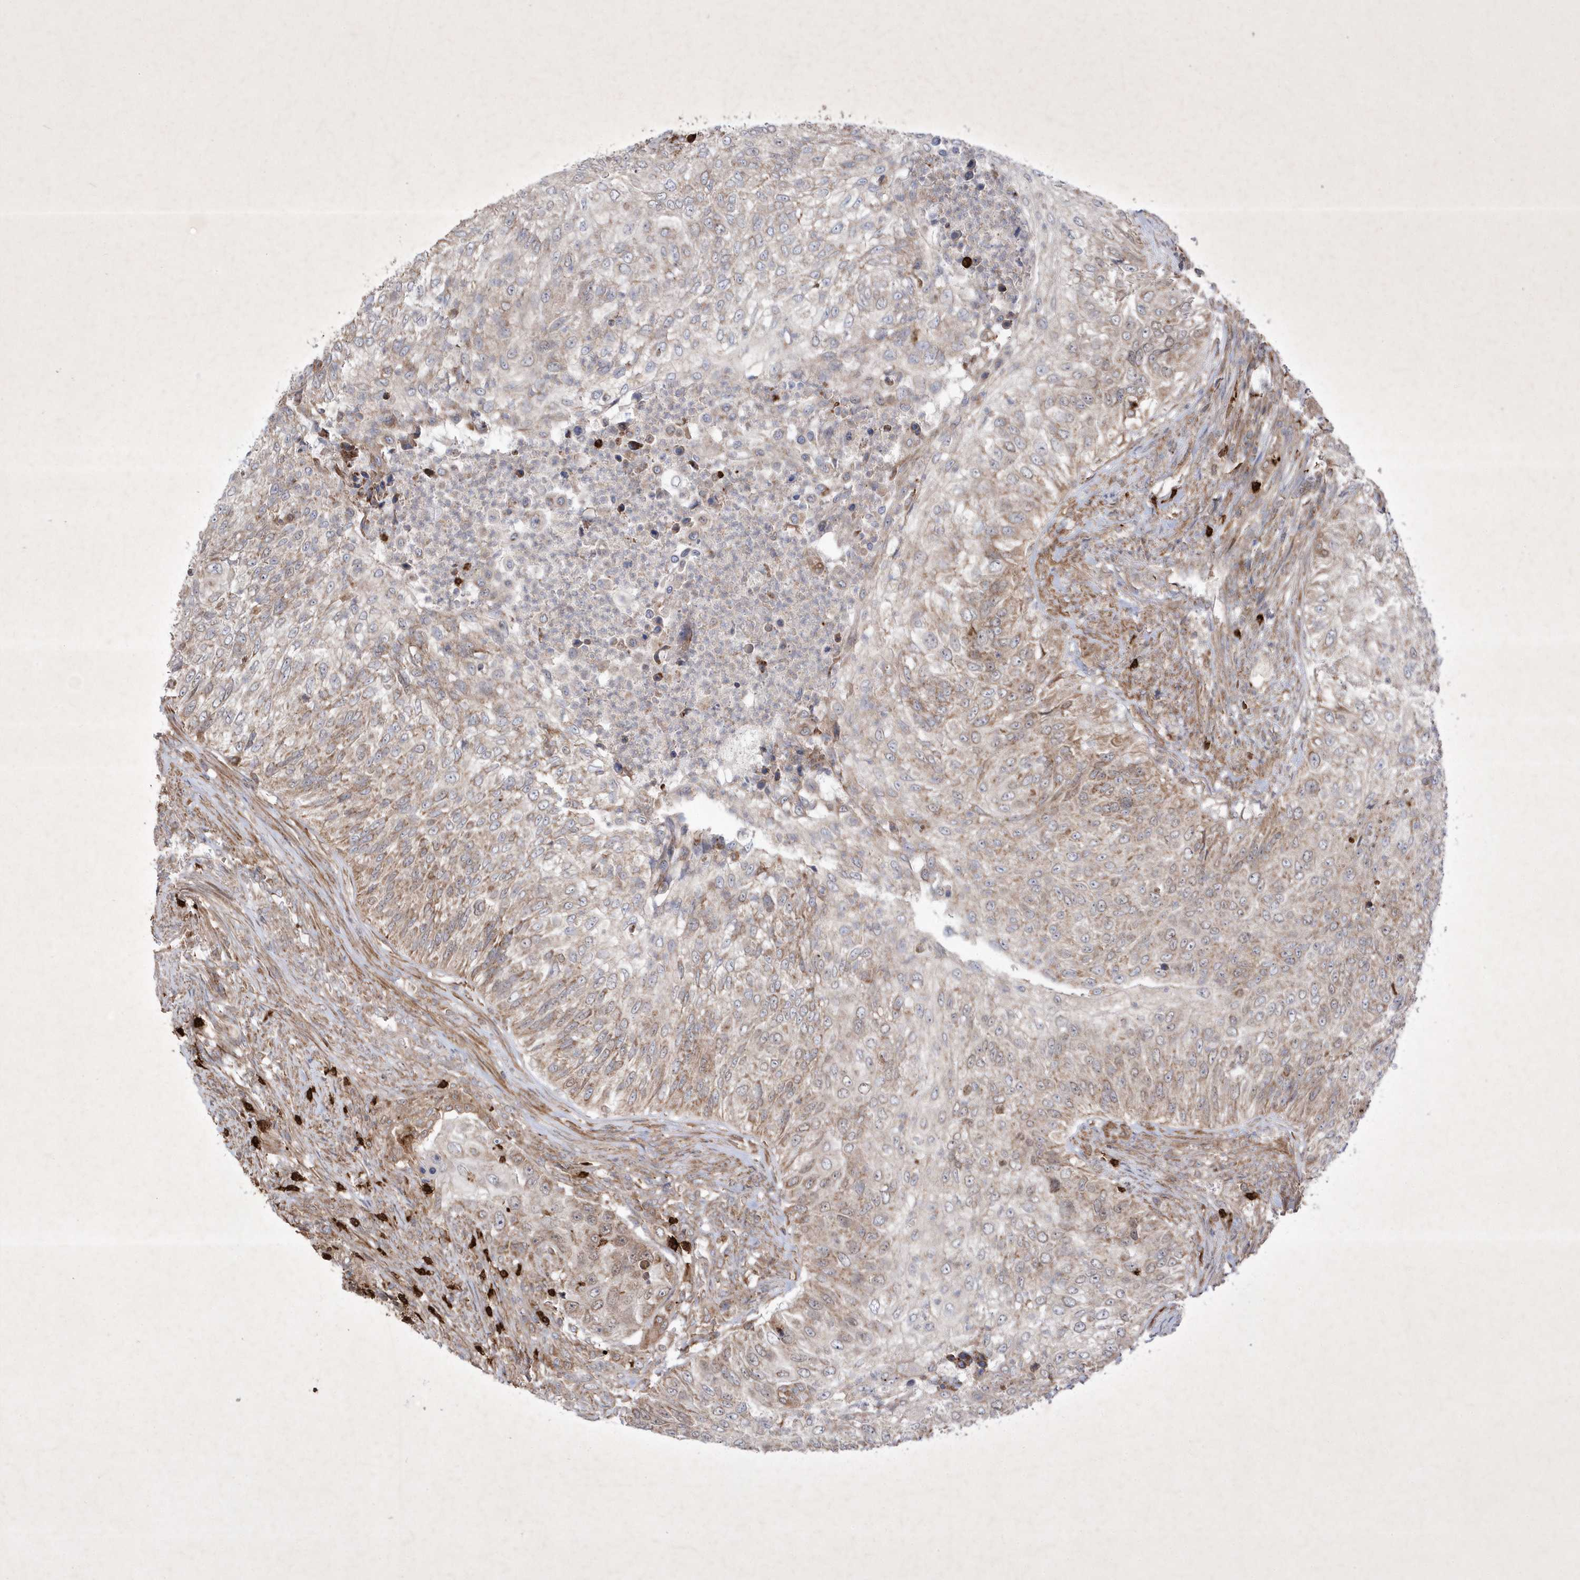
{"staining": {"intensity": "moderate", "quantity": "25%-75%", "location": "cytoplasmic/membranous"}, "tissue": "urothelial cancer", "cell_type": "Tumor cells", "image_type": "cancer", "snomed": [{"axis": "morphology", "description": "Urothelial carcinoma, High grade"}, {"axis": "topography", "description": "Urinary bladder"}], "caption": "Tumor cells display moderate cytoplasmic/membranous positivity in approximately 25%-75% of cells in urothelial cancer.", "gene": "OPA1", "patient": {"sex": "female", "age": 60}}